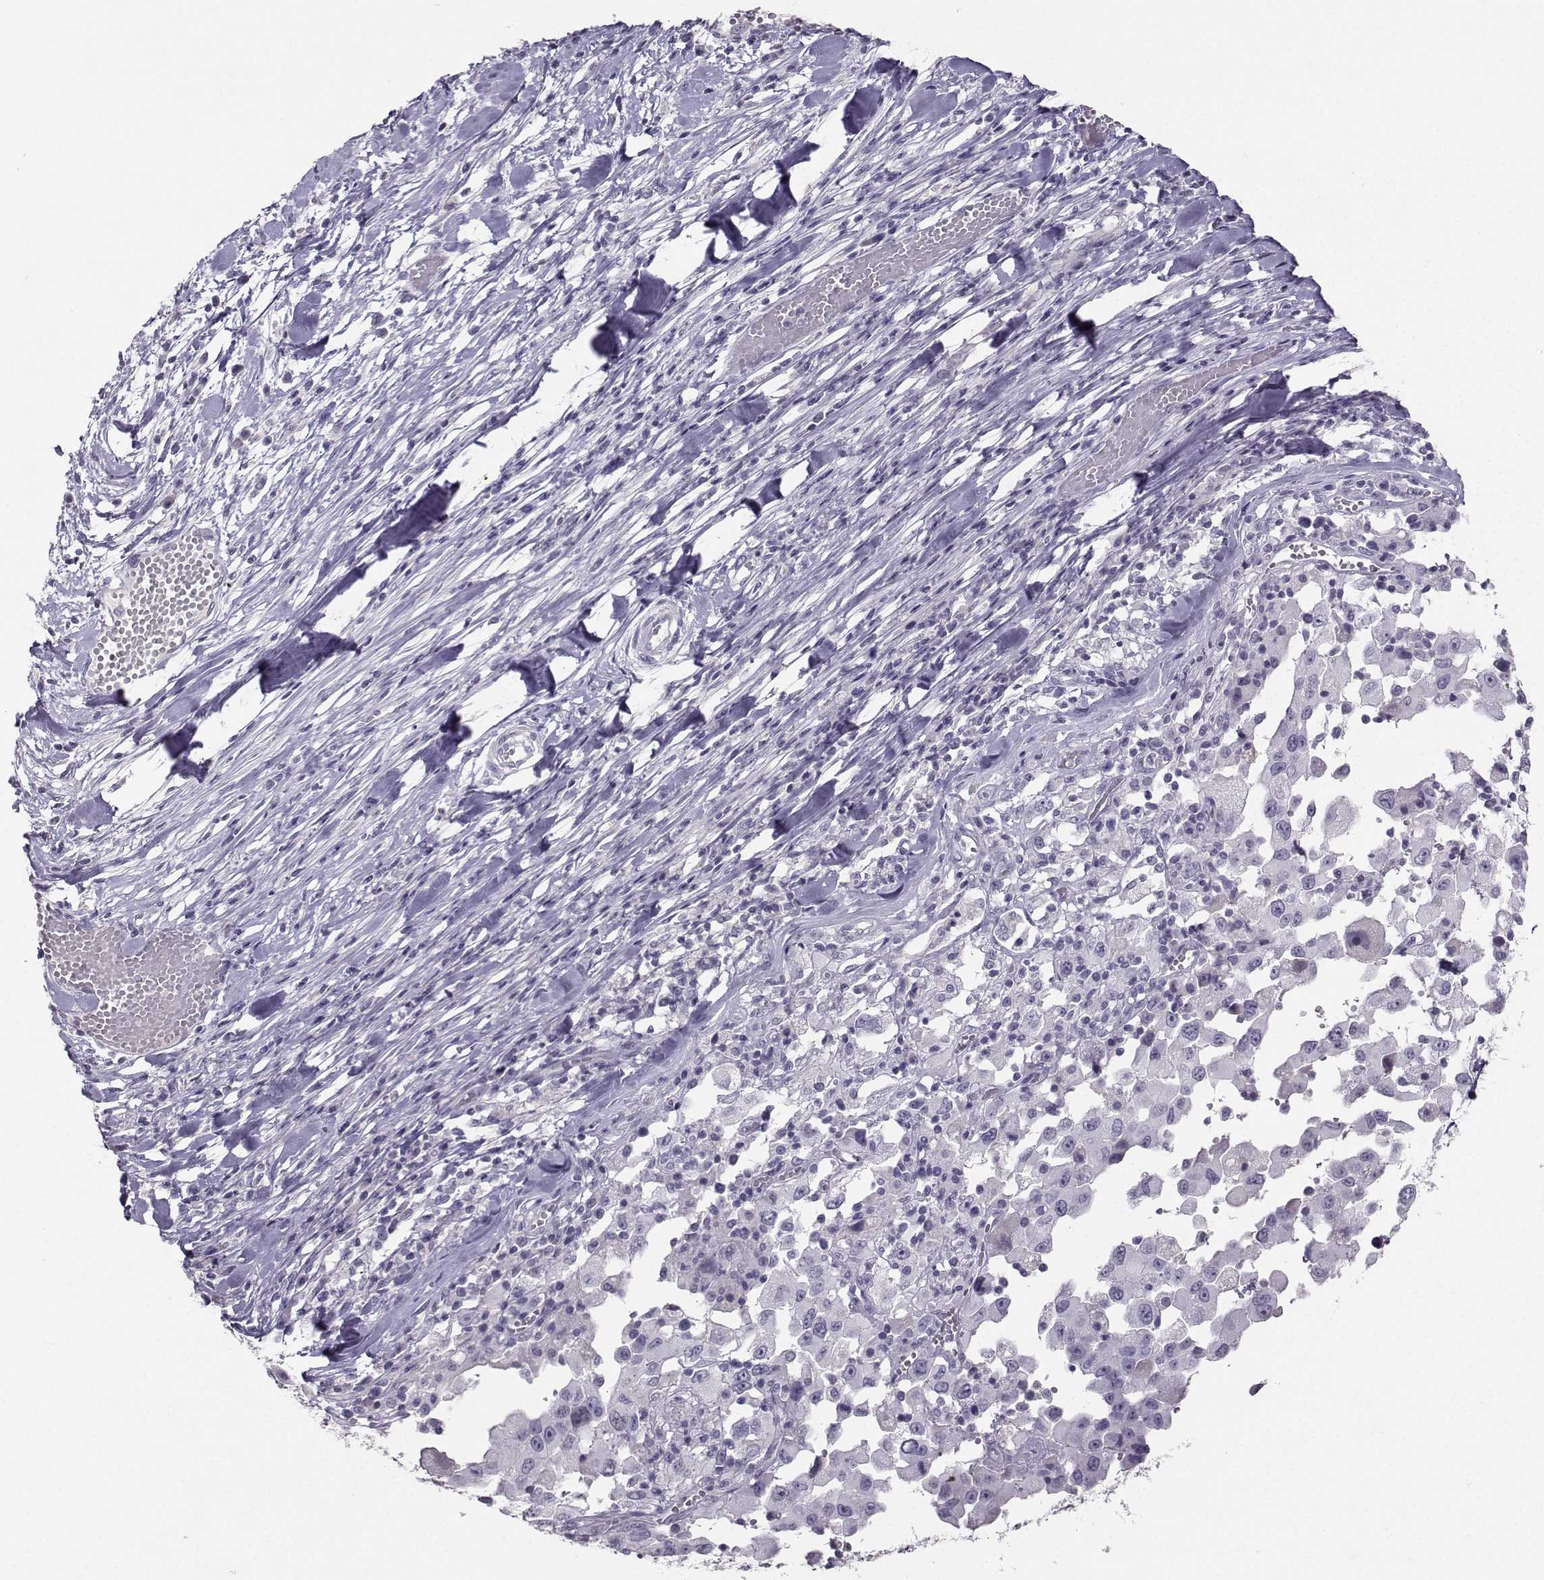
{"staining": {"intensity": "negative", "quantity": "none", "location": "none"}, "tissue": "melanoma", "cell_type": "Tumor cells", "image_type": "cancer", "snomed": [{"axis": "morphology", "description": "Malignant melanoma, Metastatic site"}, {"axis": "topography", "description": "Lymph node"}], "caption": "Malignant melanoma (metastatic site) stained for a protein using immunohistochemistry (IHC) displays no expression tumor cells.", "gene": "PKP2", "patient": {"sex": "male", "age": 50}}